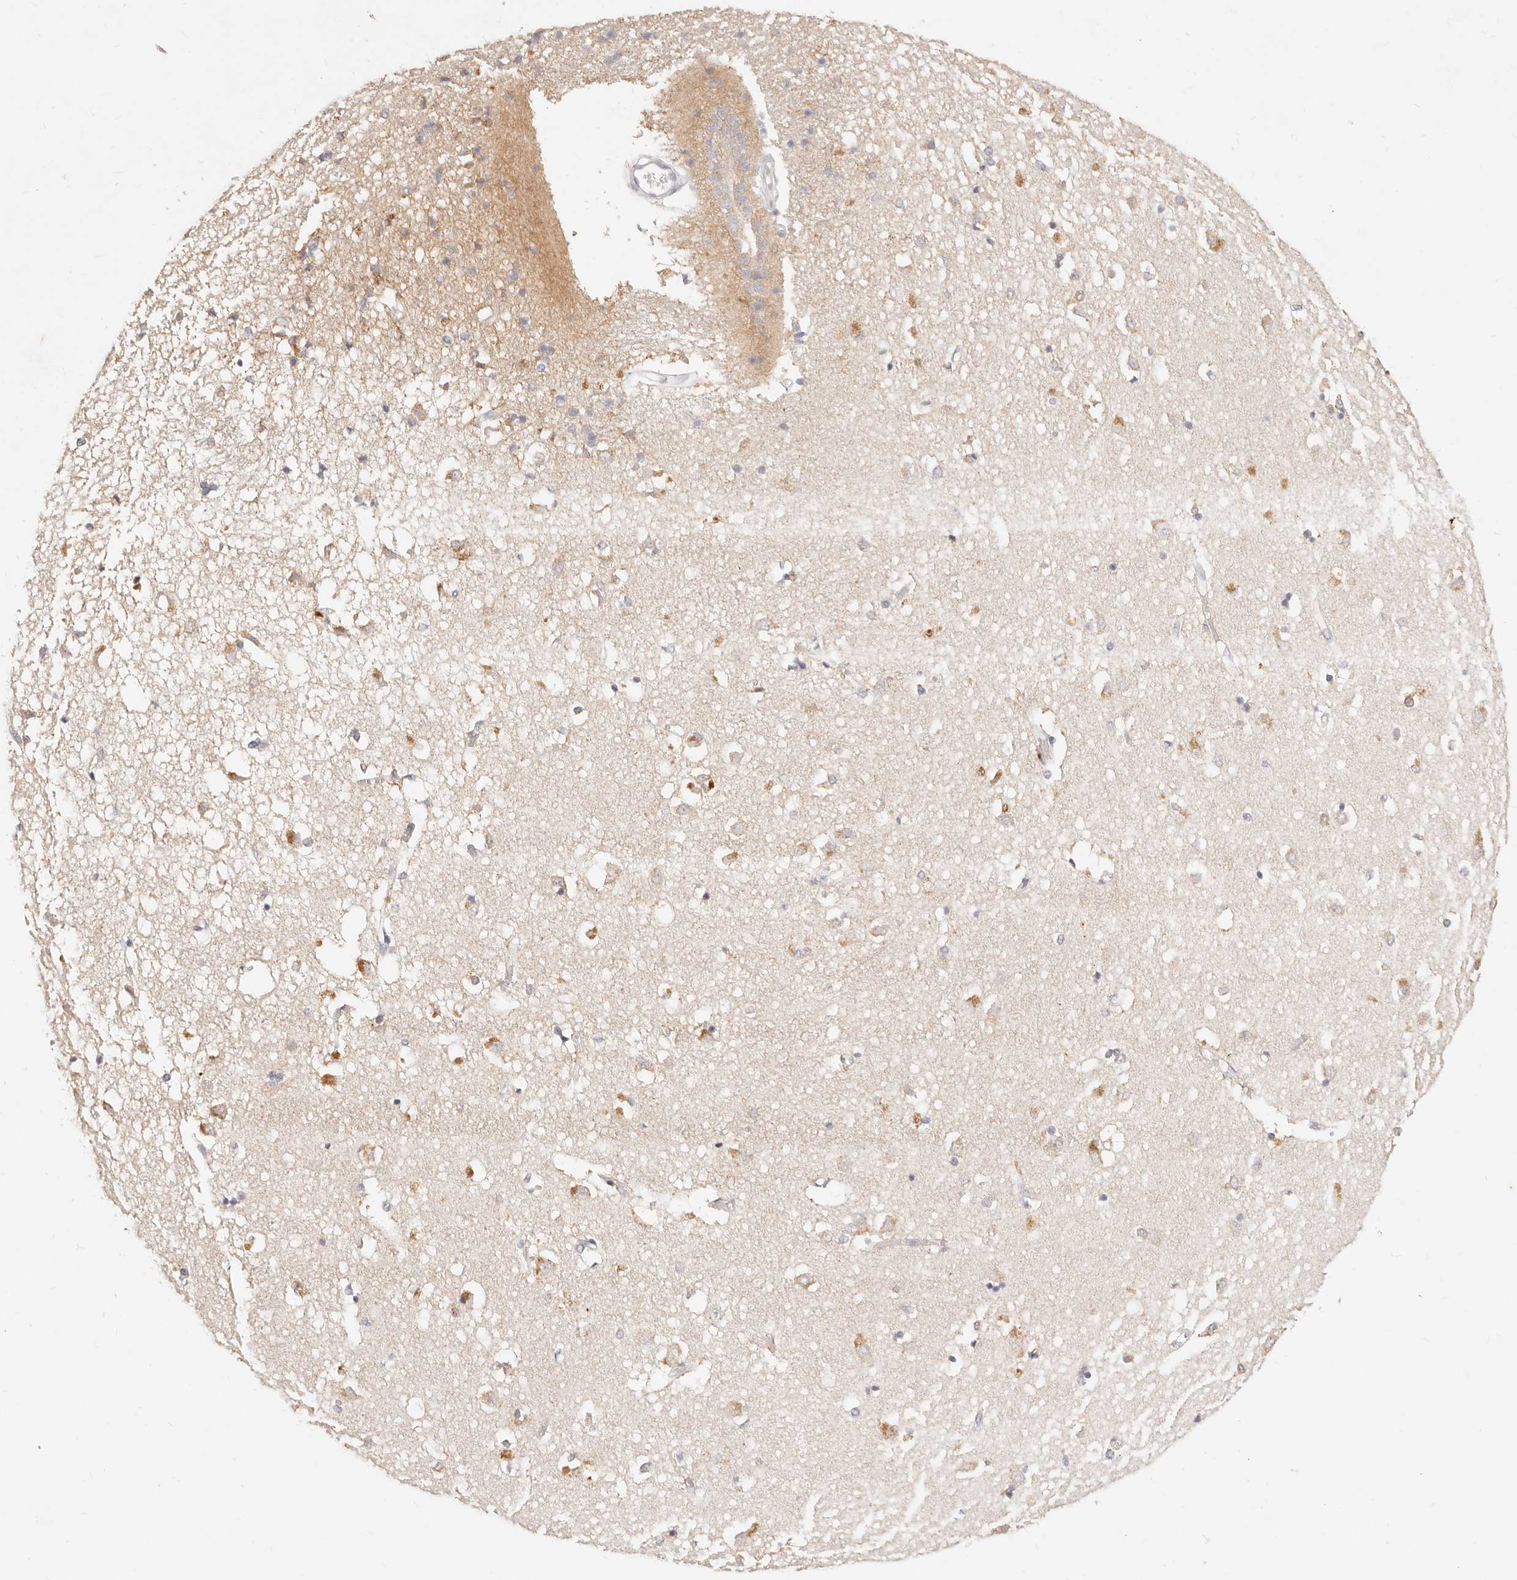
{"staining": {"intensity": "moderate", "quantity": "<25%", "location": "cytoplasmic/membranous"}, "tissue": "caudate", "cell_type": "Glial cells", "image_type": "normal", "snomed": [{"axis": "morphology", "description": "Normal tissue, NOS"}, {"axis": "topography", "description": "Lateral ventricle wall"}], "caption": "Immunohistochemistry (IHC) staining of benign caudate, which demonstrates low levels of moderate cytoplasmic/membranous positivity in approximately <25% of glial cells indicating moderate cytoplasmic/membranous protein positivity. The staining was performed using DAB (brown) for protein detection and nuclei were counterstained in hematoxylin (blue).", "gene": "ACOX1", "patient": {"sex": "male", "age": 45}}